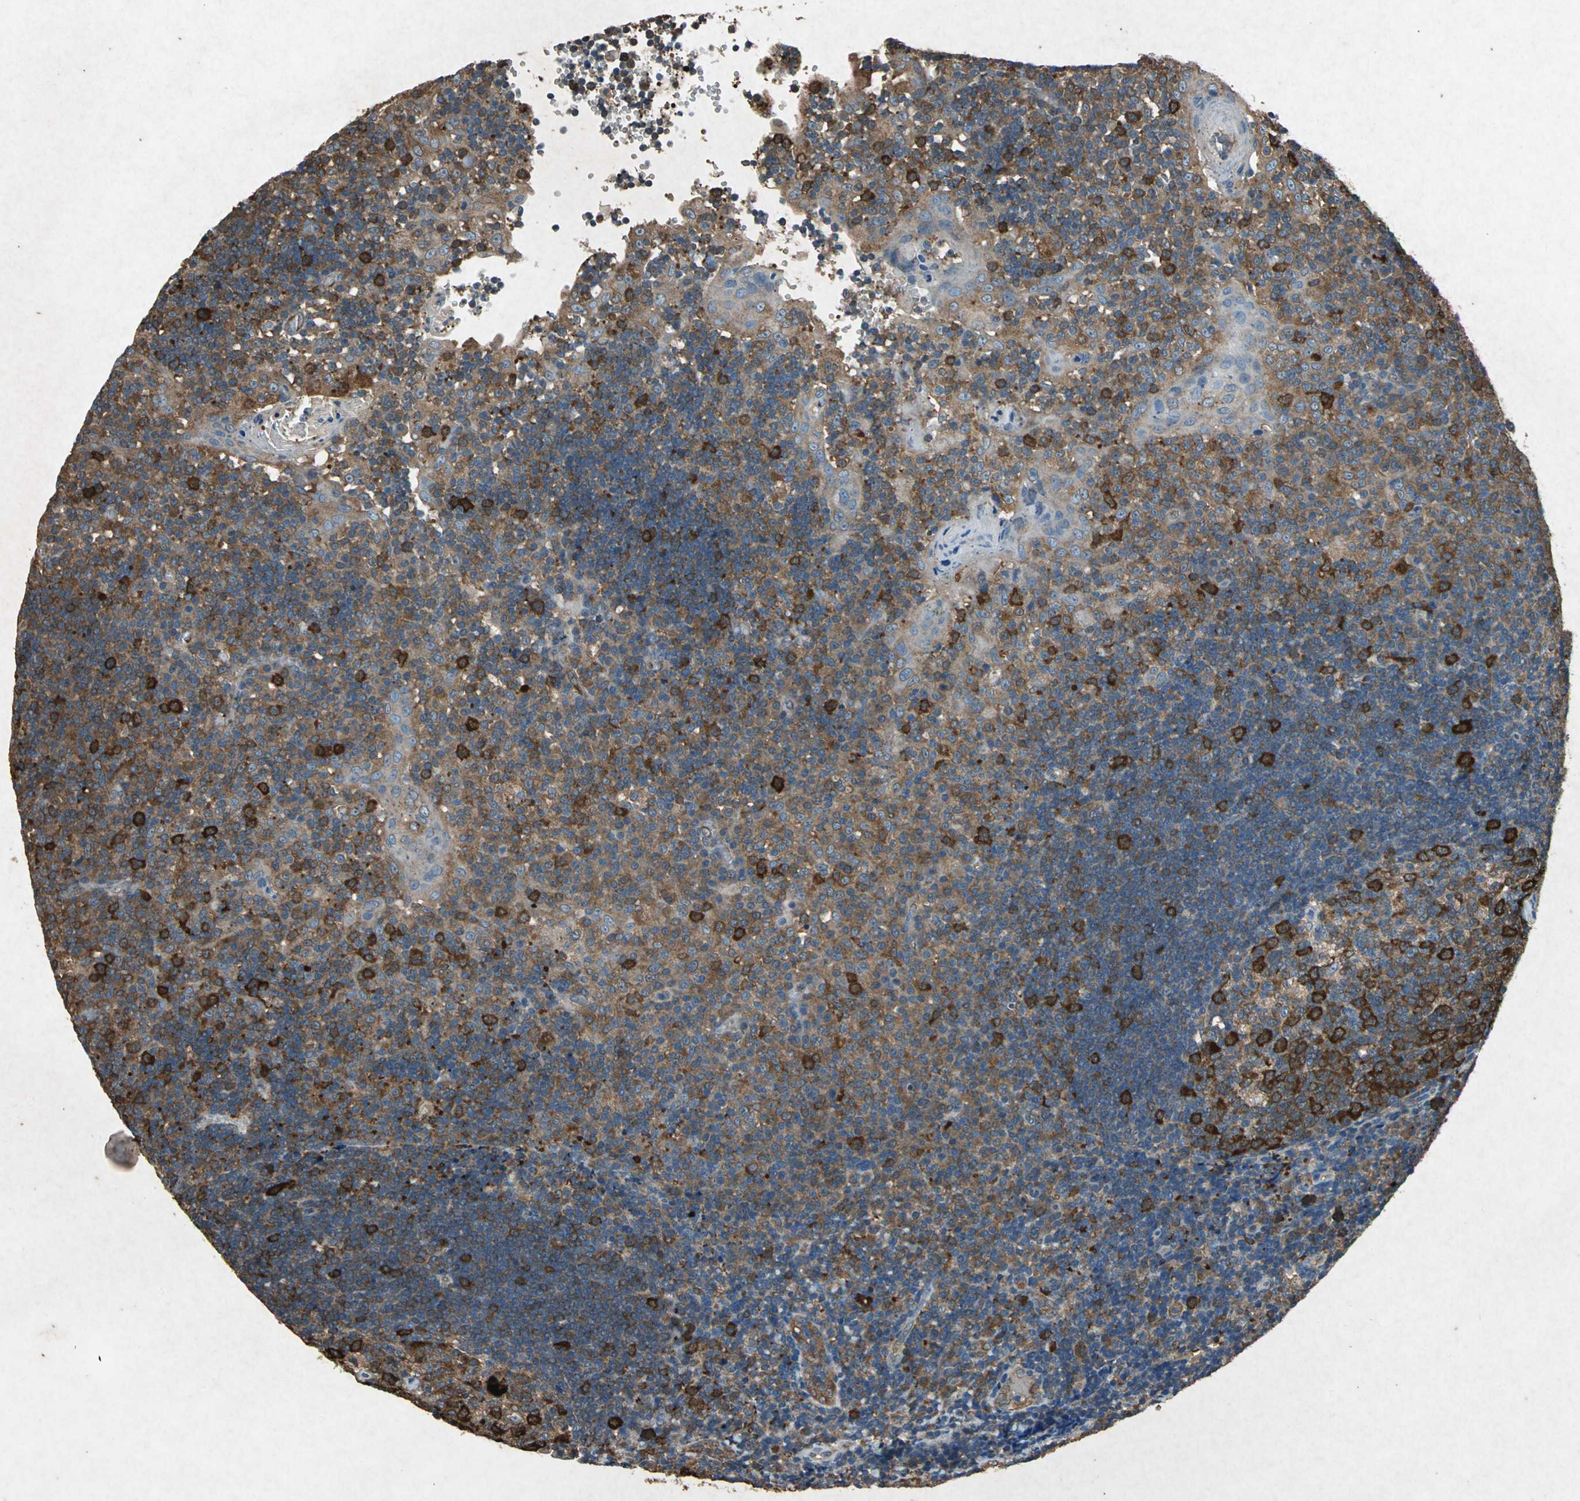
{"staining": {"intensity": "strong", "quantity": ">75%", "location": "cytoplasmic/membranous"}, "tissue": "tonsil", "cell_type": "Germinal center cells", "image_type": "normal", "snomed": [{"axis": "morphology", "description": "Normal tissue, NOS"}, {"axis": "topography", "description": "Tonsil"}], "caption": "Immunohistochemistry (IHC) (DAB) staining of unremarkable human tonsil exhibits strong cytoplasmic/membranous protein expression in about >75% of germinal center cells.", "gene": "HSP90AB1", "patient": {"sex": "female", "age": 40}}